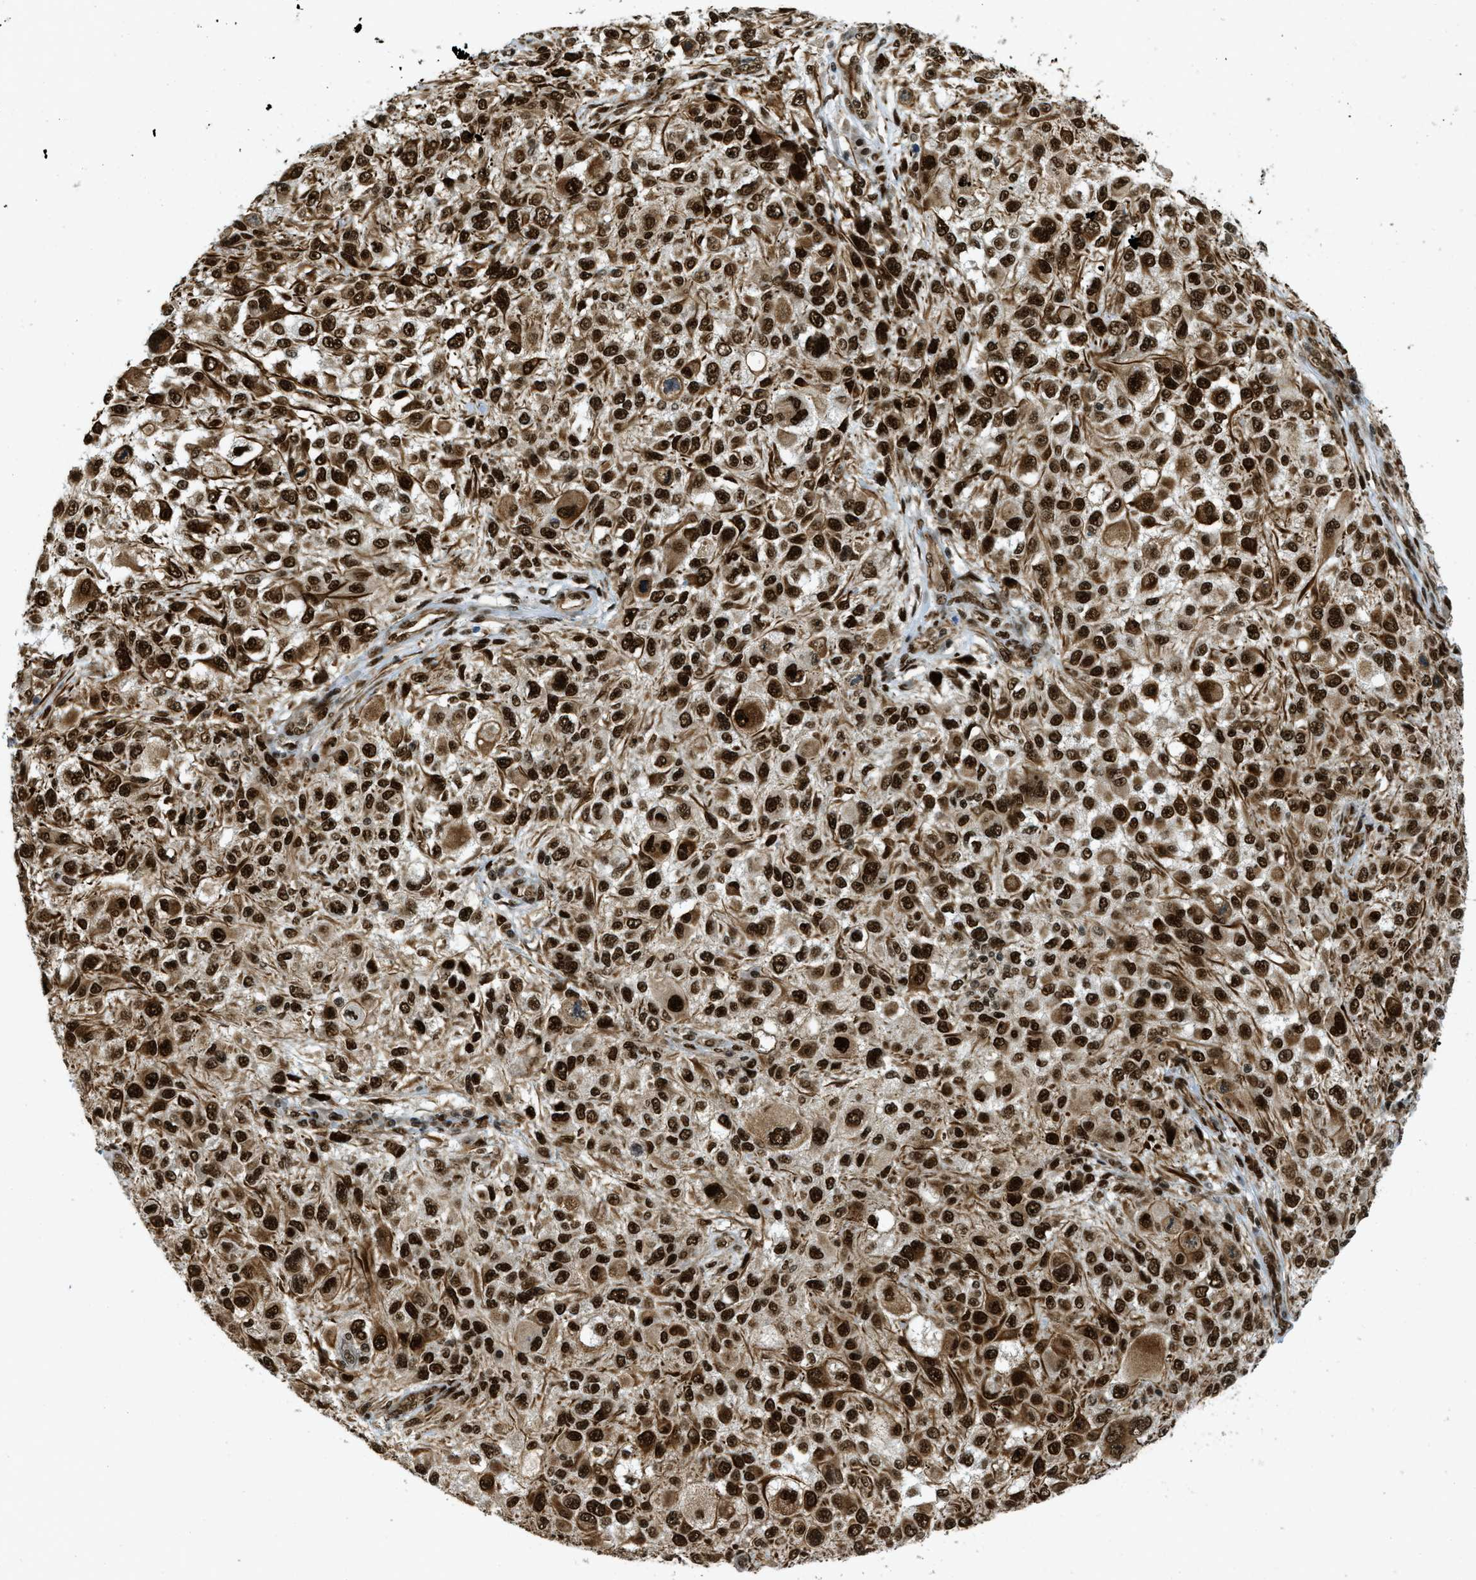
{"staining": {"intensity": "strong", "quantity": ">75%", "location": "cytoplasmic/membranous,nuclear"}, "tissue": "melanoma", "cell_type": "Tumor cells", "image_type": "cancer", "snomed": [{"axis": "morphology", "description": "Necrosis, NOS"}, {"axis": "morphology", "description": "Malignant melanoma, NOS"}, {"axis": "topography", "description": "Skin"}], "caption": "This is an image of immunohistochemistry (IHC) staining of melanoma, which shows strong positivity in the cytoplasmic/membranous and nuclear of tumor cells.", "gene": "ZFR", "patient": {"sex": "female", "age": 87}}